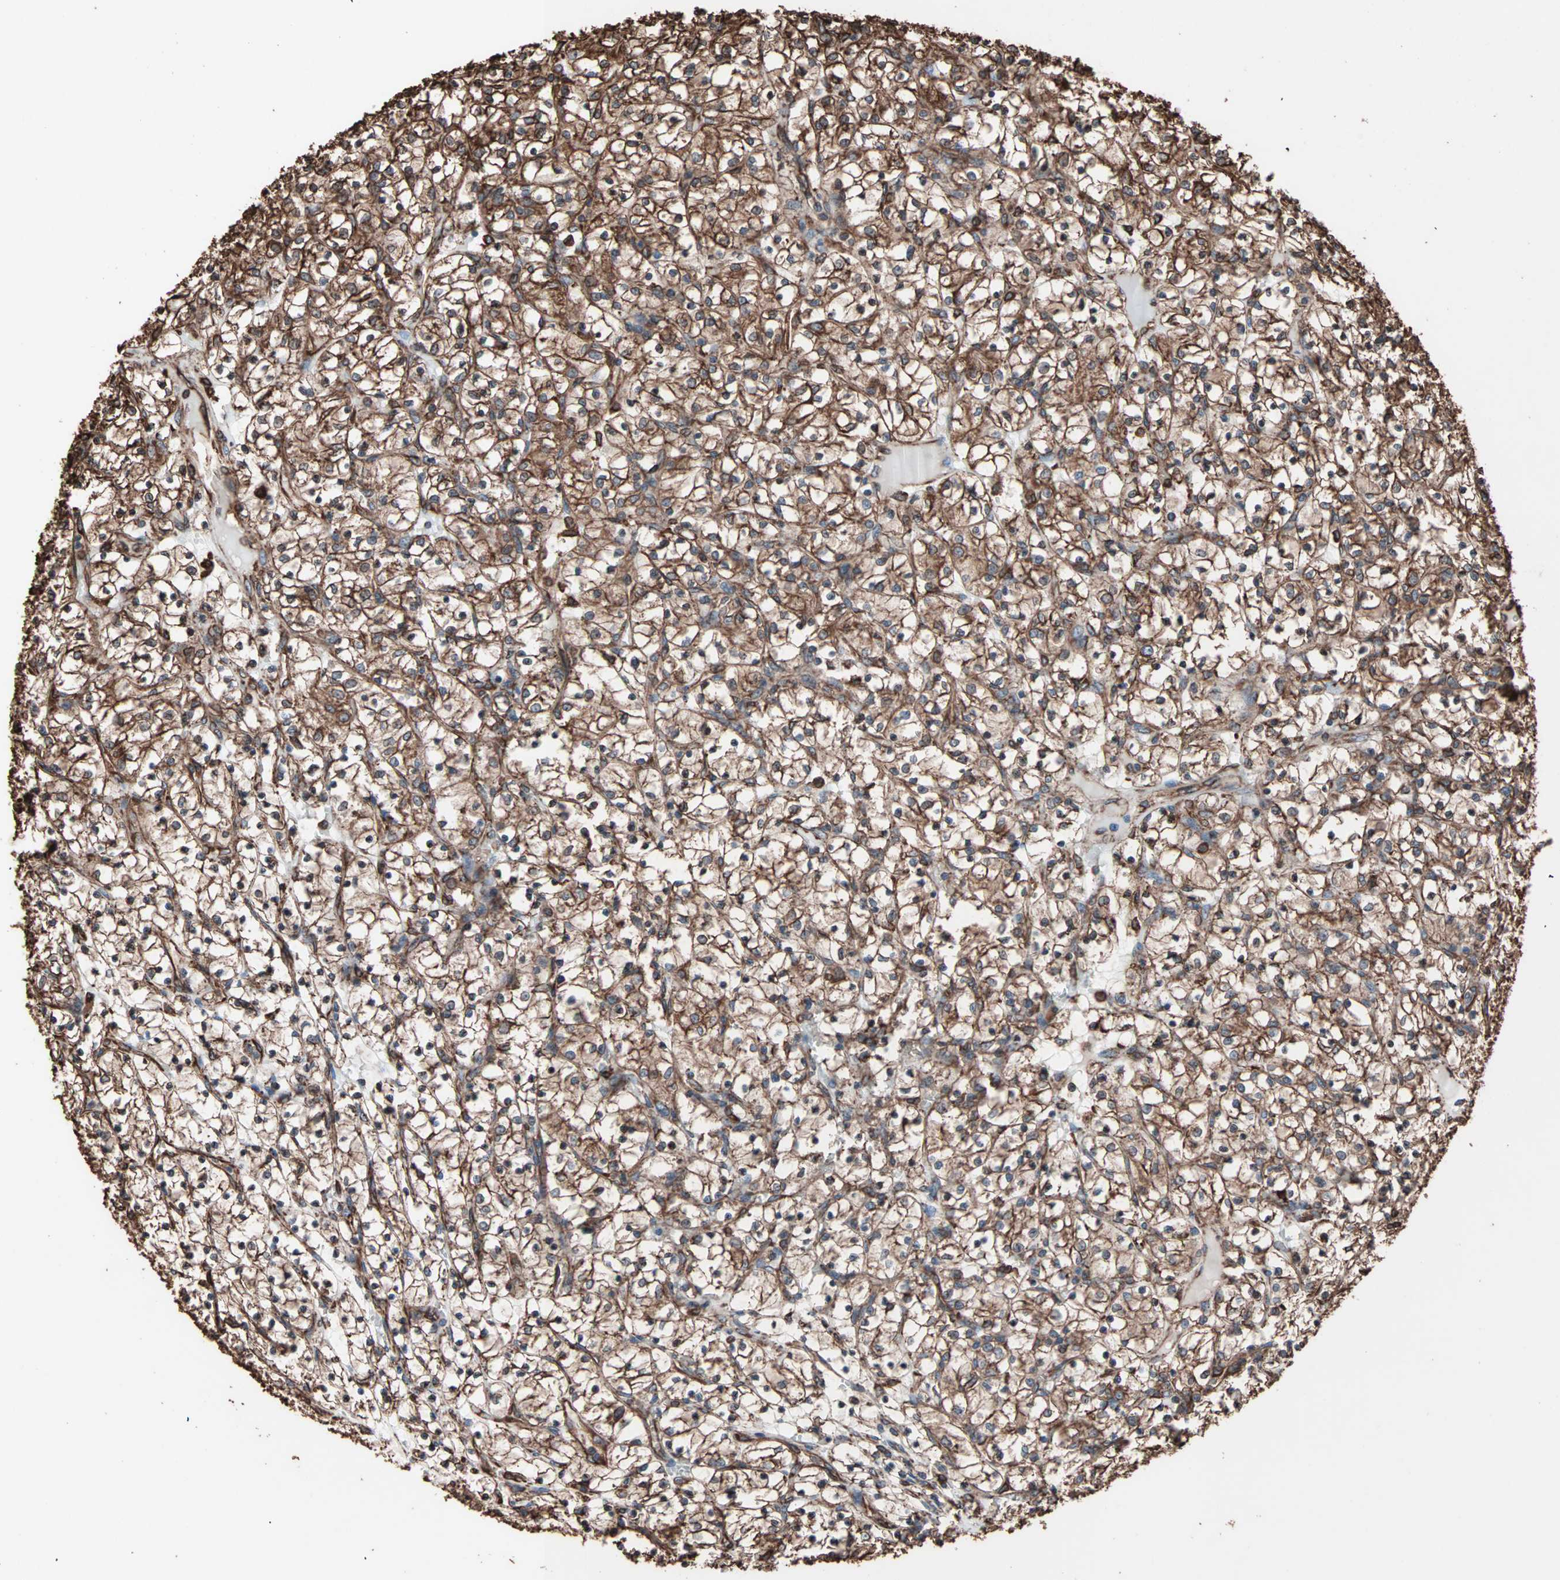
{"staining": {"intensity": "strong", "quantity": ">75%", "location": "cytoplasmic/membranous"}, "tissue": "renal cancer", "cell_type": "Tumor cells", "image_type": "cancer", "snomed": [{"axis": "morphology", "description": "Adenocarcinoma, NOS"}, {"axis": "topography", "description": "Kidney"}], "caption": "Immunohistochemical staining of human renal cancer (adenocarcinoma) shows strong cytoplasmic/membranous protein expression in approximately >75% of tumor cells.", "gene": "HSP90B1", "patient": {"sex": "female", "age": 69}}